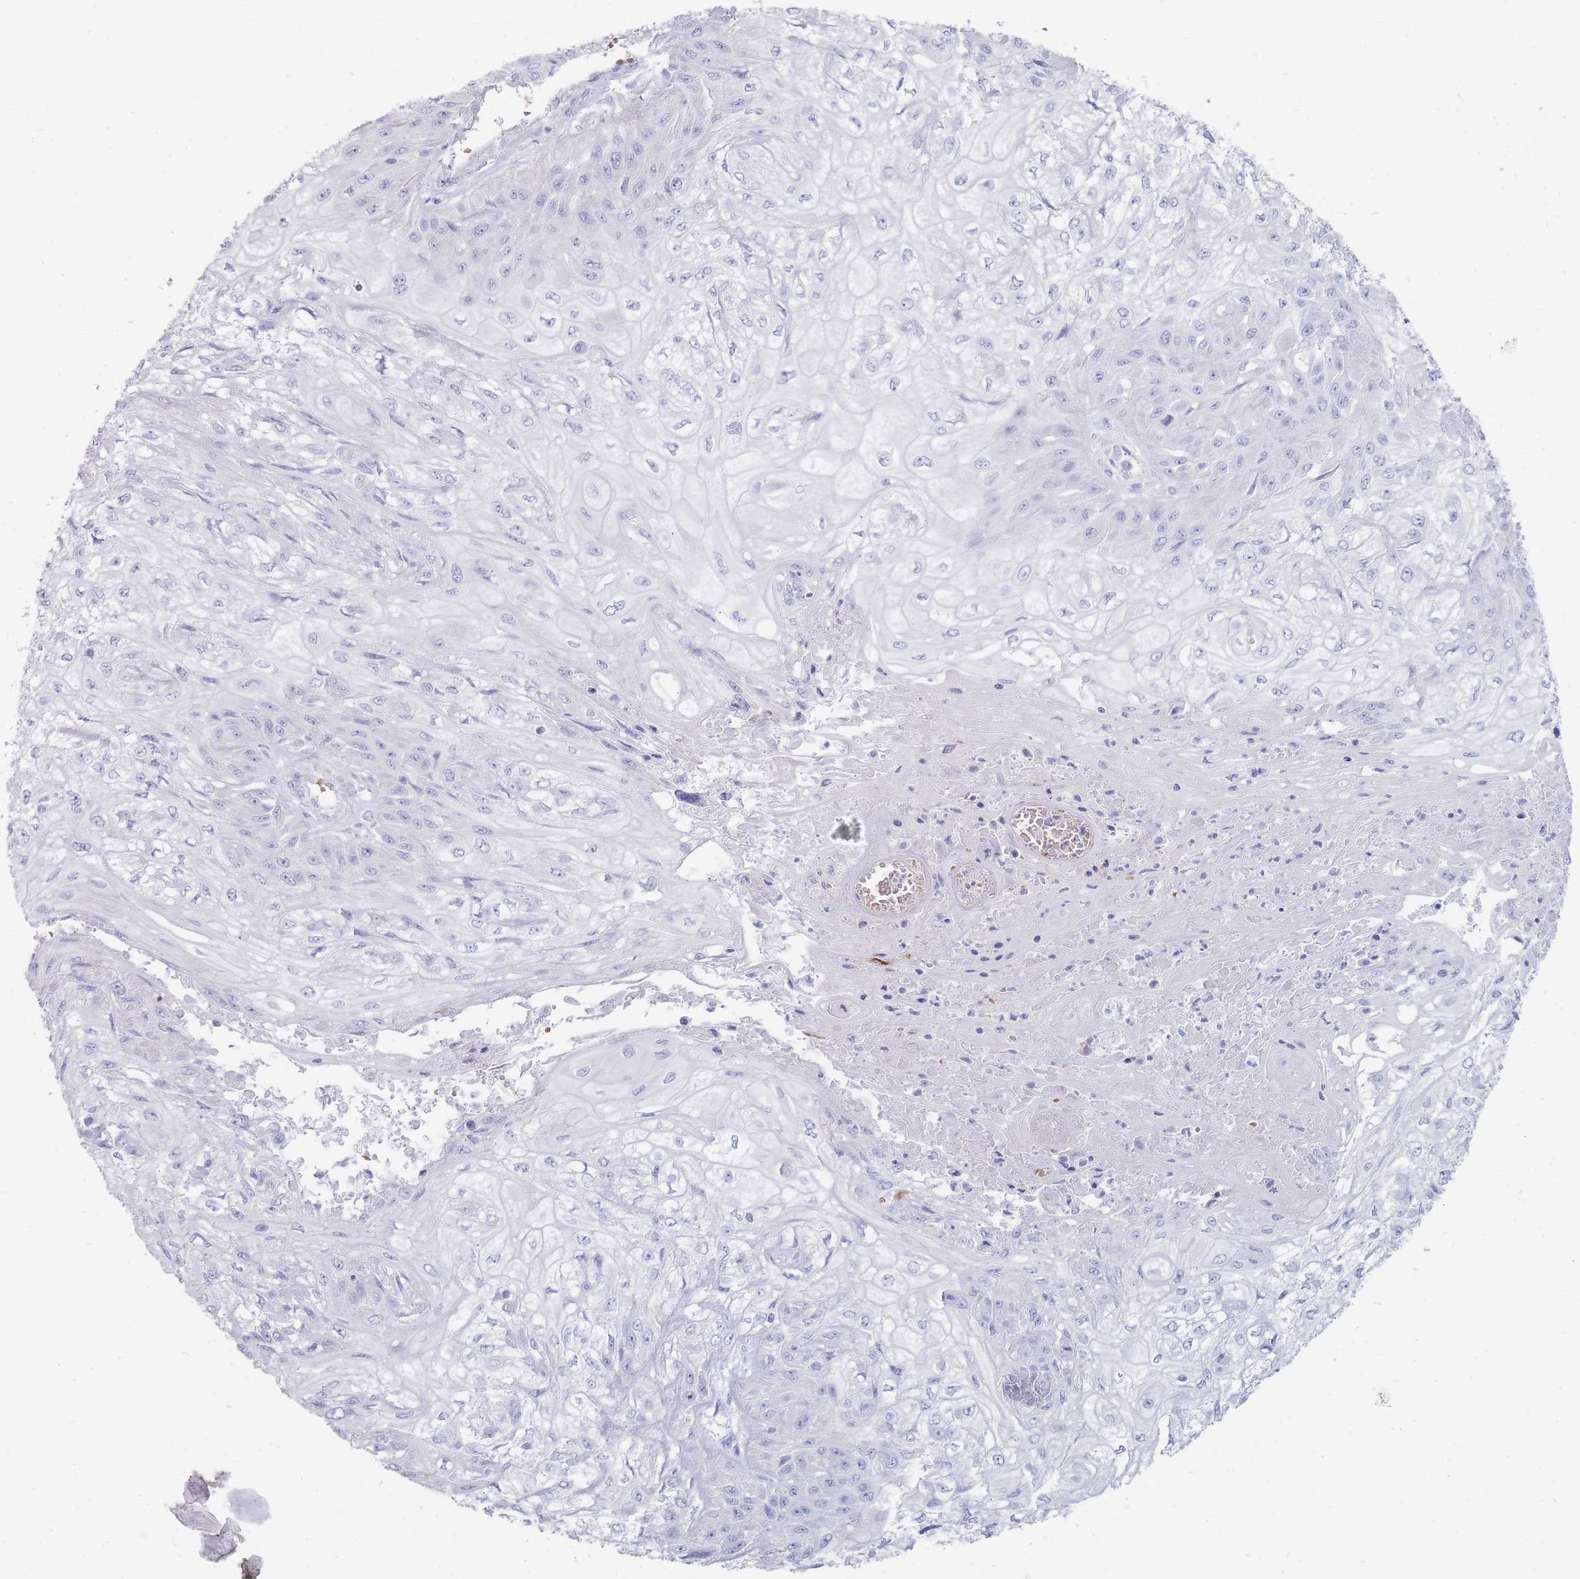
{"staining": {"intensity": "negative", "quantity": "none", "location": "none"}, "tissue": "skin cancer", "cell_type": "Tumor cells", "image_type": "cancer", "snomed": [{"axis": "morphology", "description": "Squamous cell carcinoma, NOS"}, {"axis": "morphology", "description": "Squamous cell carcinoma, metastatic, NOS"}, {"axis": "topography", "description": "Skin"}, {"axis": "topography", "description": "Lymph node"}], "caption": "The micrograph exhibits no staining of tumor cells in skin cancer (metastatic squamous cell carcinoma). (DAB (3,3'-diaminobenzidine) immunohistochemistry, high magnification).", "gene": "HBG2", "patient": {"sex": "male", "age": 75}}